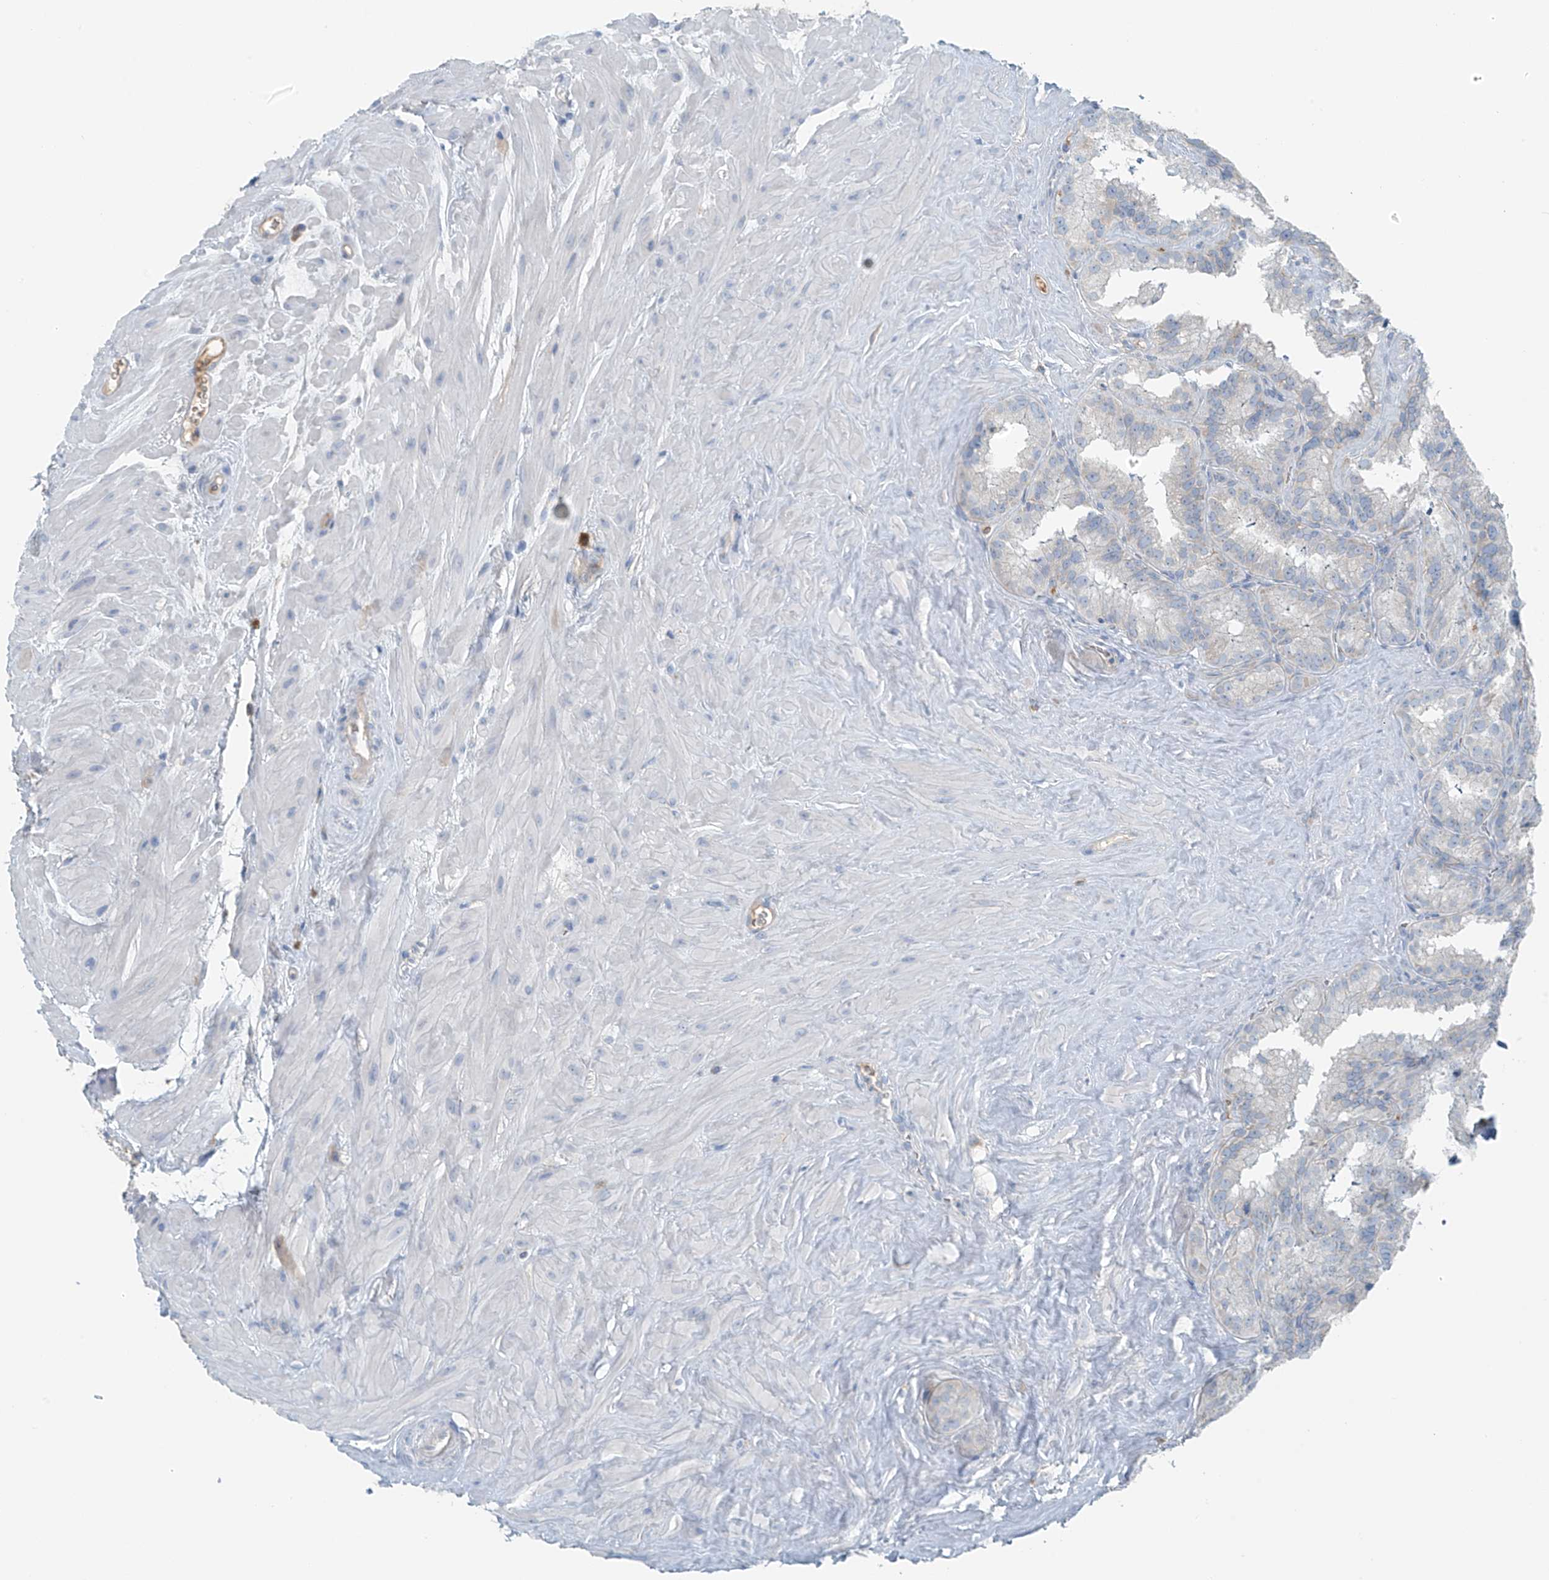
{"staining": {"intensity": "negative", "quantity": "none", "location": "none"}, "tissue": "seminal vesicle", "cell_type": "Glandular cells", "image_type": "normal", "snomed": [{"axis": "morphology", "description": "Normal tissue, NOS"}, {"axis": "topography", "description": "Prostate"}, {"axis": "topography", "description": "Seminal veicle"}], "caption": "Glandular cells are negative for brown protein staining in benign seminal vesicle. Brightfield microscopy of IHC stained with DAB (brown) and hematoxylin (blue), captured at high magnification.", "gene": "FAM131C", "patient": {"sex": "male", "age": 59}}